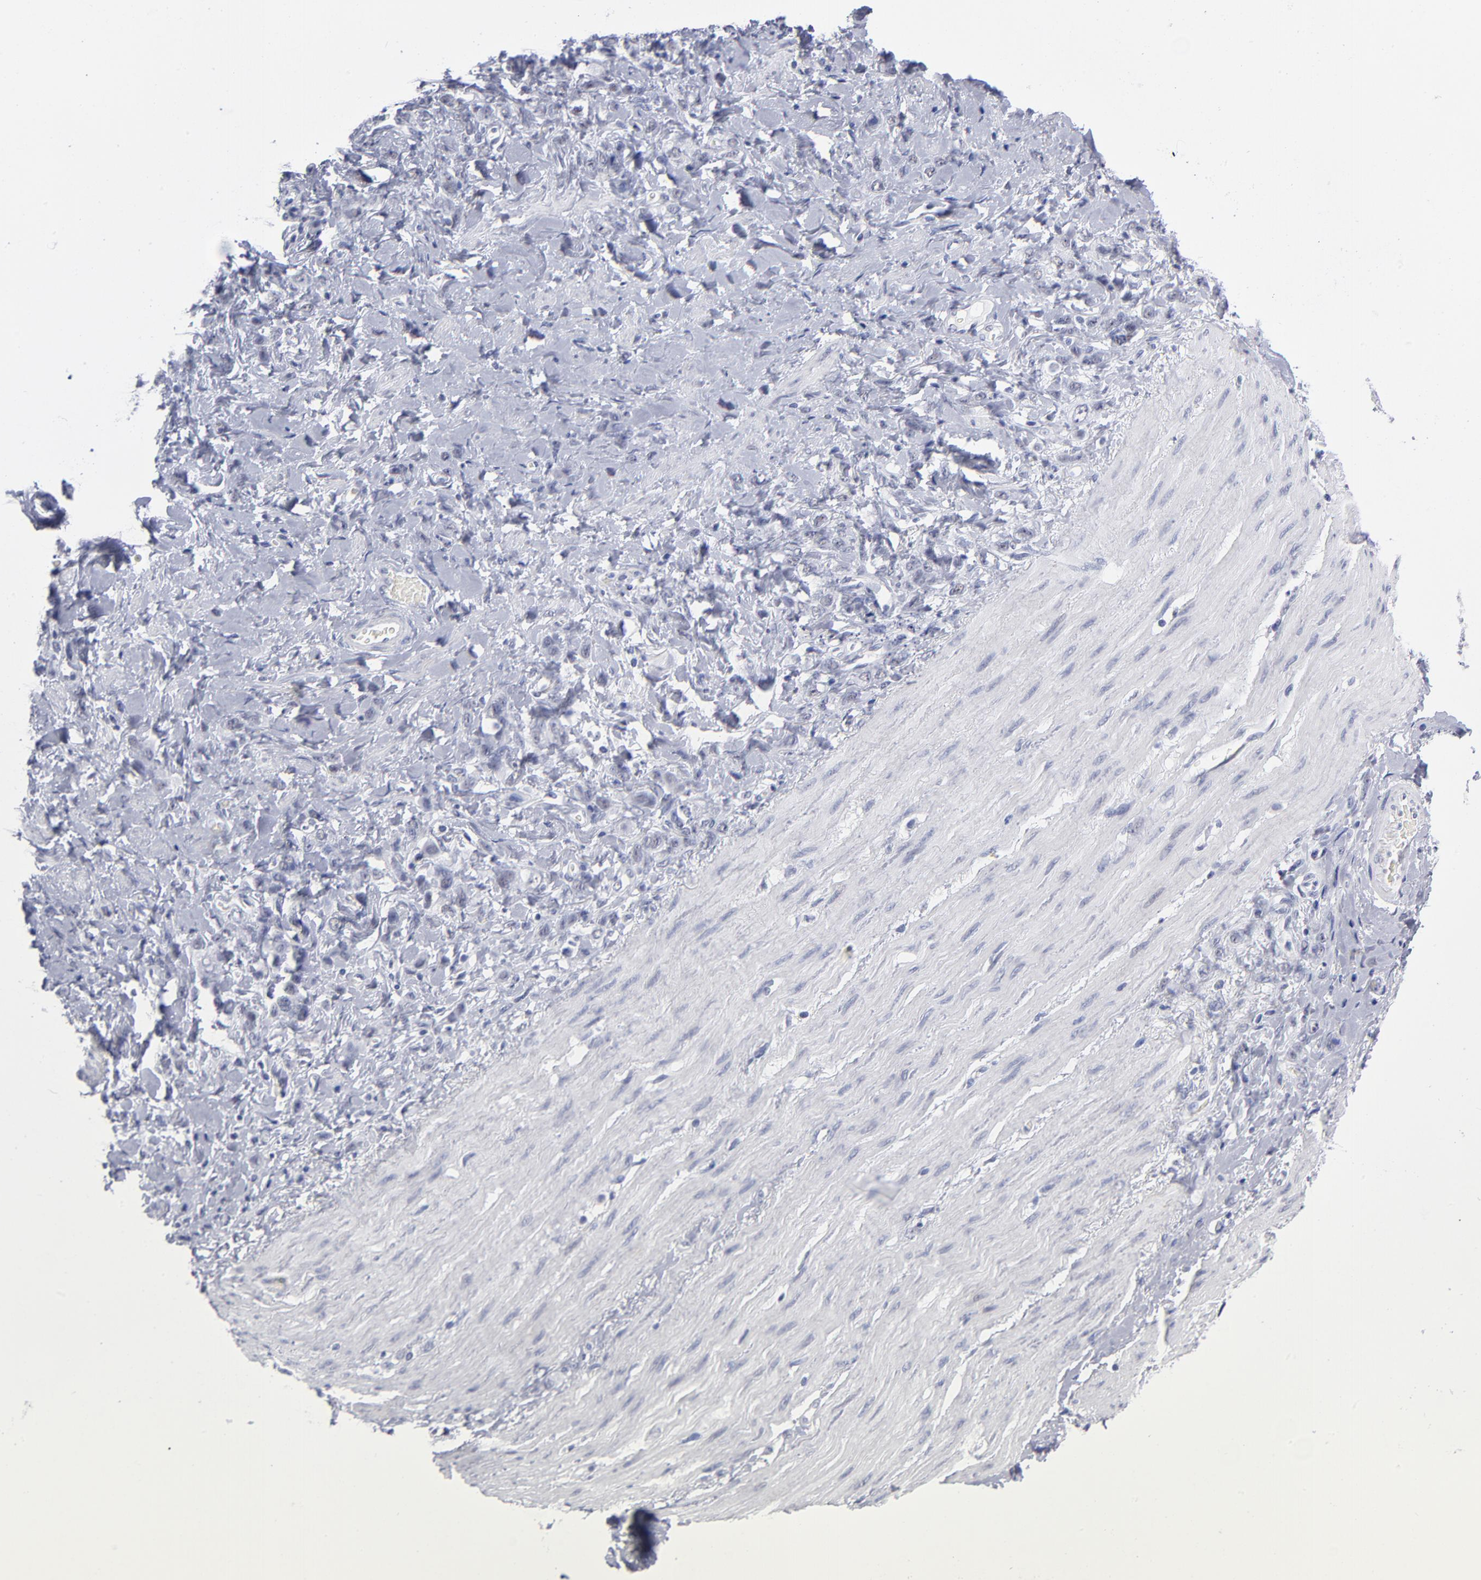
{"staining": {"intensity": "negative", "quantity": "none", "location": "none"}, "tissue": "stomach cancer", "cell_type": "Tumor cells", "image_type": "cancer", "snomed": [{"axis": "morphology", "description": "Normal tissue, NOS"}, {"axis": "morphology", "description": "Adenocarcinoma, NOS"}, {"axis": "topography", "description": "Stomach"}], "caption": "The photomicrograph reveals no staining of tumor cells in stomach cancer (adenocarcinoma).", "gene": "SNRPB", "patient": {"sex": "male", "age": 82}}